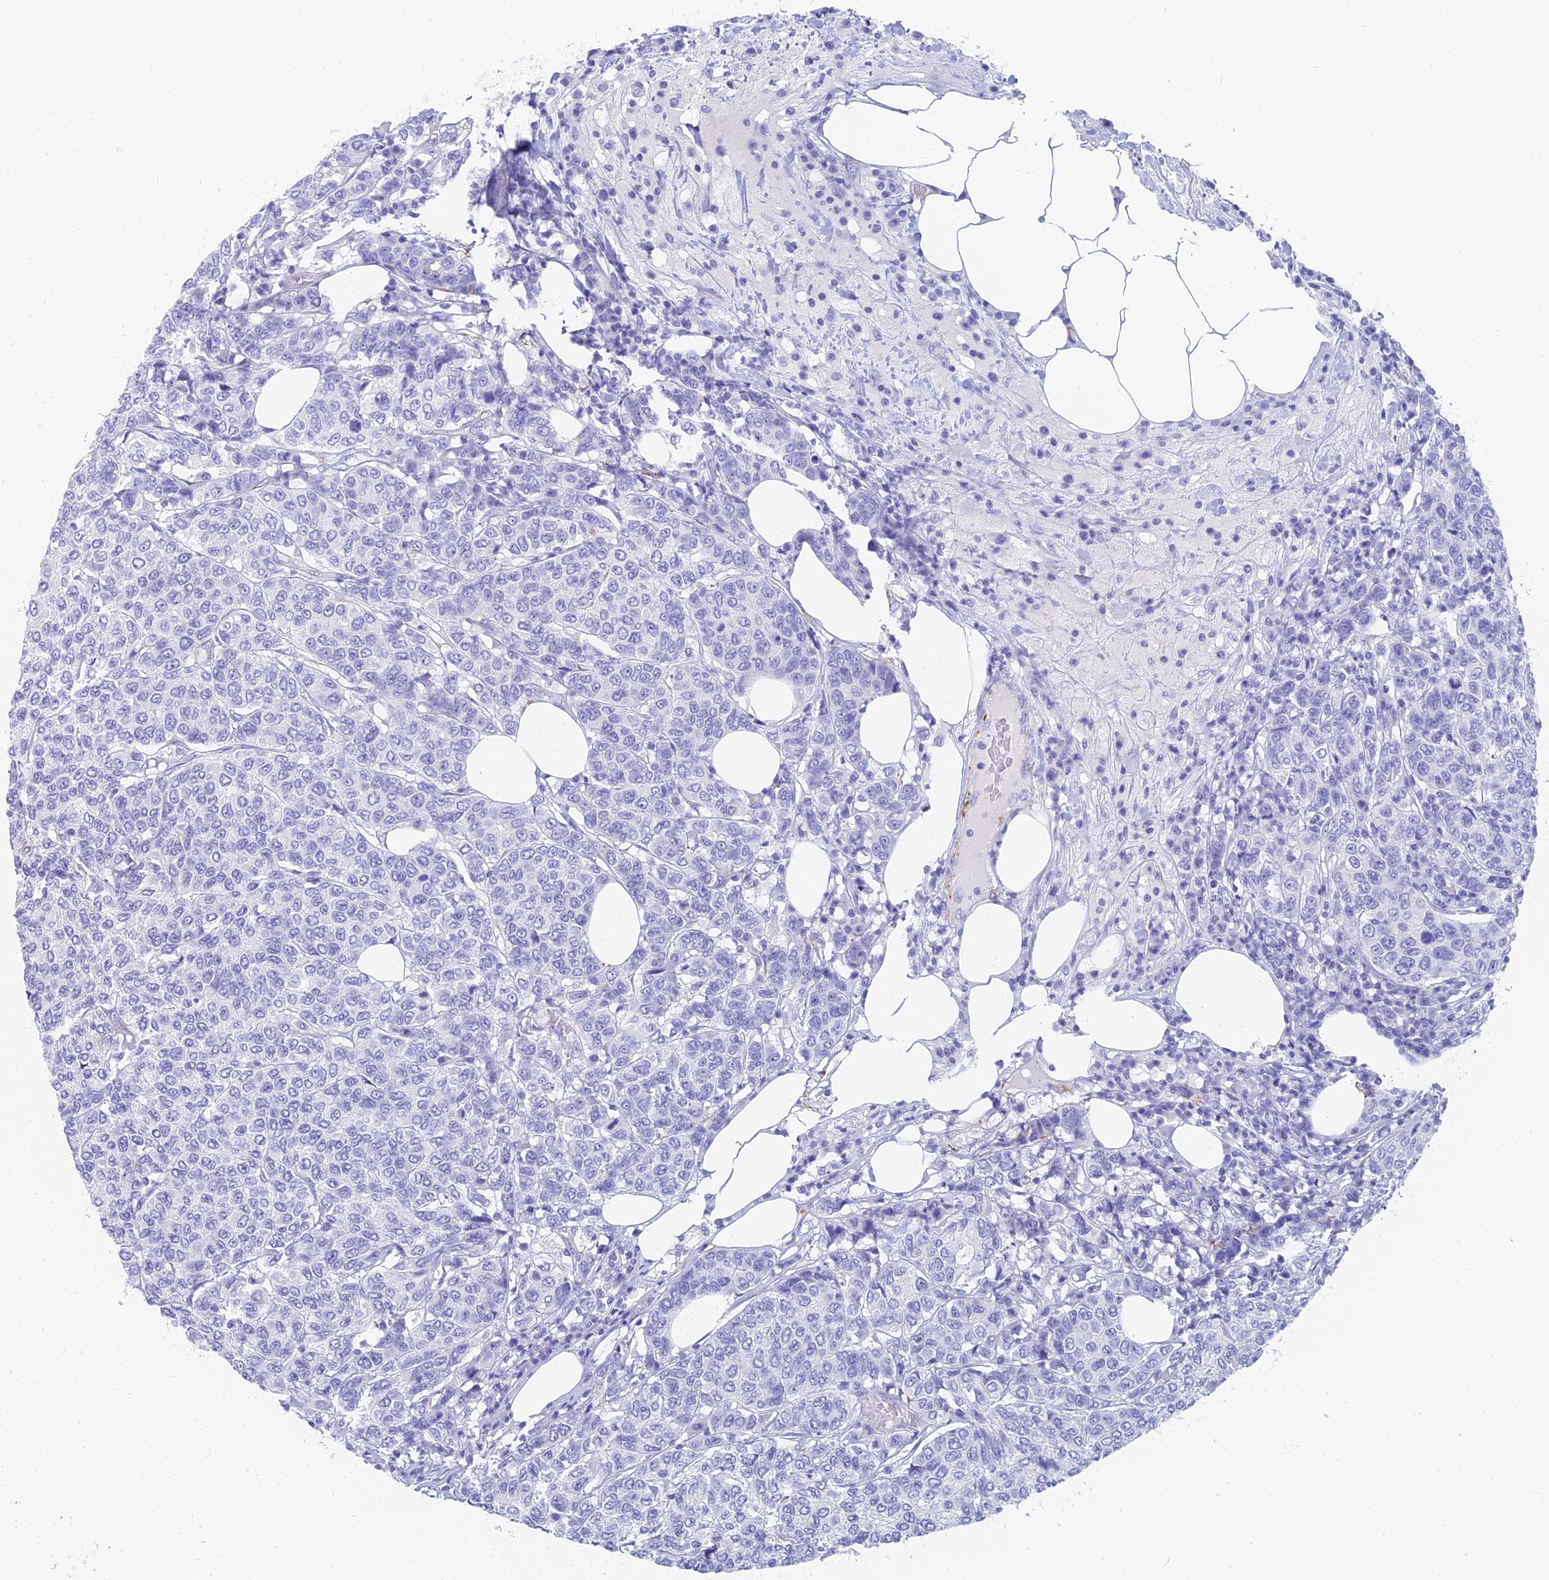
{"staining": {"intensity": "negative", "quantity": "none", "location": "none"}, "tissue": "breast cancer", "cell_type": "Tumor cells", "image_type": "cancer", "snomed": [{"axis": "morphology", "description": "Duct carcinoma"}, {"axis": "topography", "description": "Breast"}], "caption": "Tumor cells show no significant positivity in breast cancer.", "gene": "SLC36A2", "patient": {"sex": "female", "age": 55}}